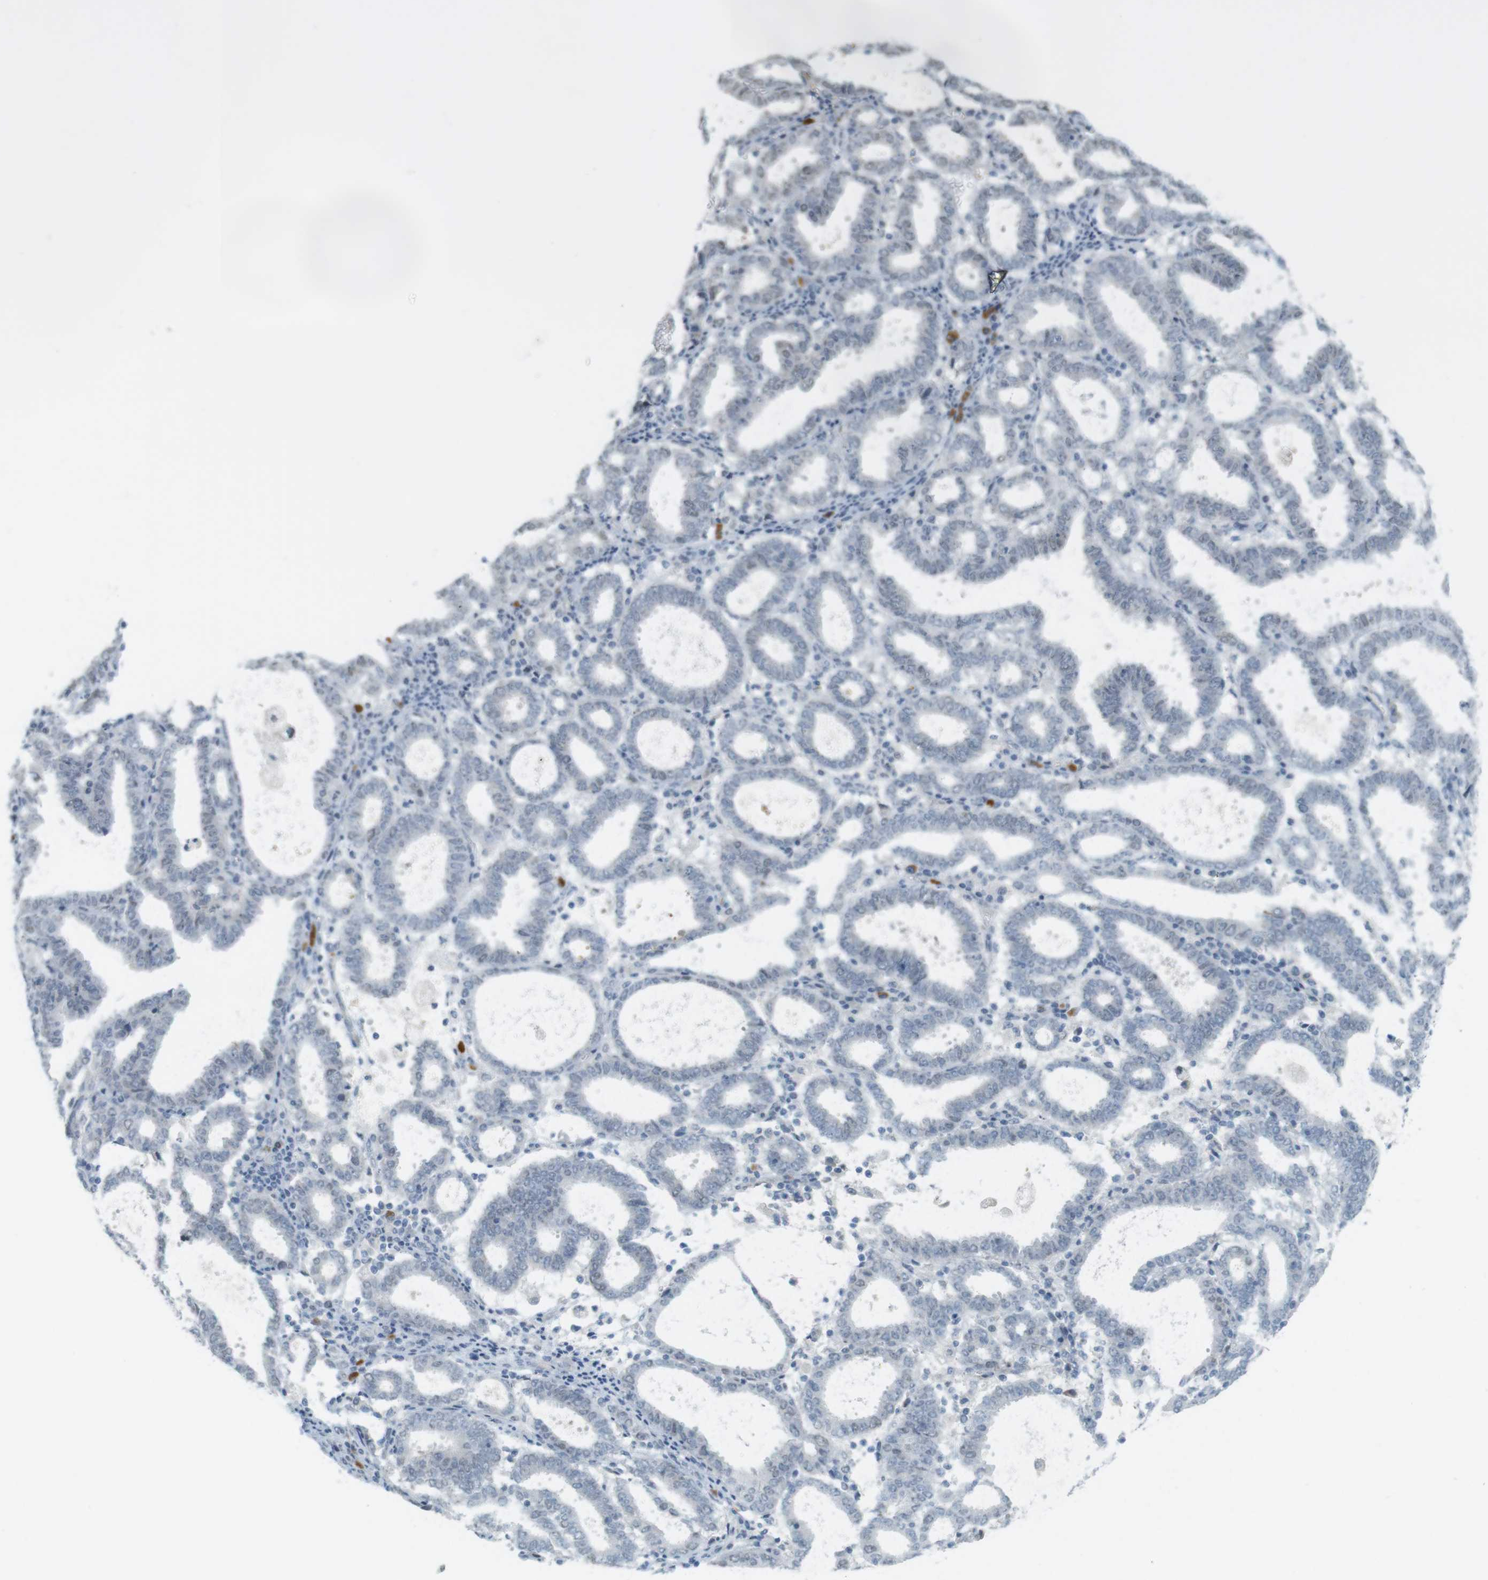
{"staining": {"intensity": "negative", "quantity": "none", "location": "none"}, "tissue": "endometrial cancer", "cell_type": "Tumor cells", "image_type": "cancer", "snomed": [{"axis": "morphology", "description": "Adenocarcinoma, NOS"}, {"axis": "topography", "description": "Uterus"}], "caption": "Immunohistochemistry (IHC) of human endometrial adenocarcinoma shows no staining in tumor cells.", "gene": "DMC1", "patient": {"sex": "female", "age": 83}}